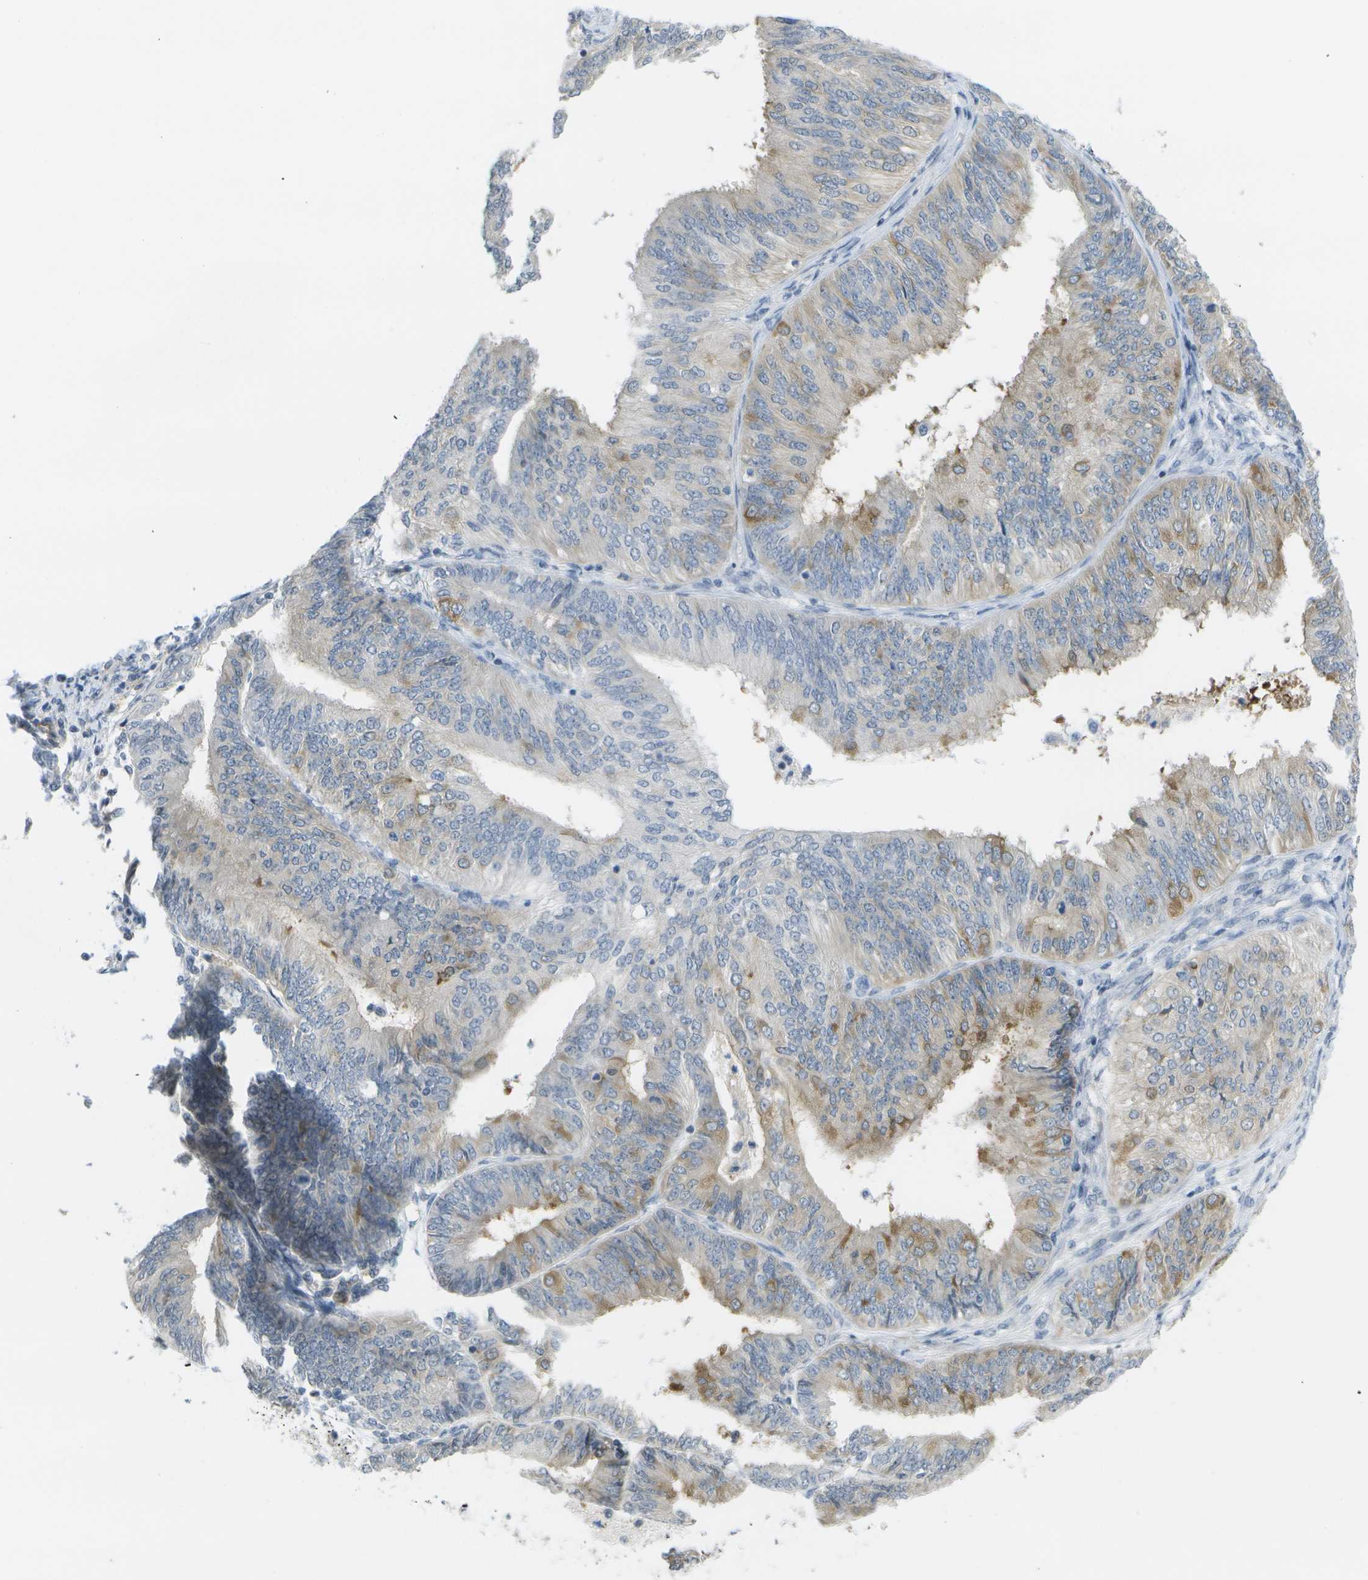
{"staining": {"intensity": "weak", "quantity": "<25%", "location": "cytoplasmic/membranous"}, "tissue": "endometrial cancer", "cell_type": "Tumor cells", "image_type": "cancer", "snomed": [{"axis": "morphology", "description": "Adenocarcinoma, NOS"}, {"axis": "topography", "description": "Endometrium"}], "caption": "Immunohistochemistry (IHC) micrograph of neoplastic tissue: human endometrial adenocarcinoma stained with DAB displays no significant protein expression in tumor cells.", "gene": "MARCHF8", "patient": {"sex": "female", "age": 58}}